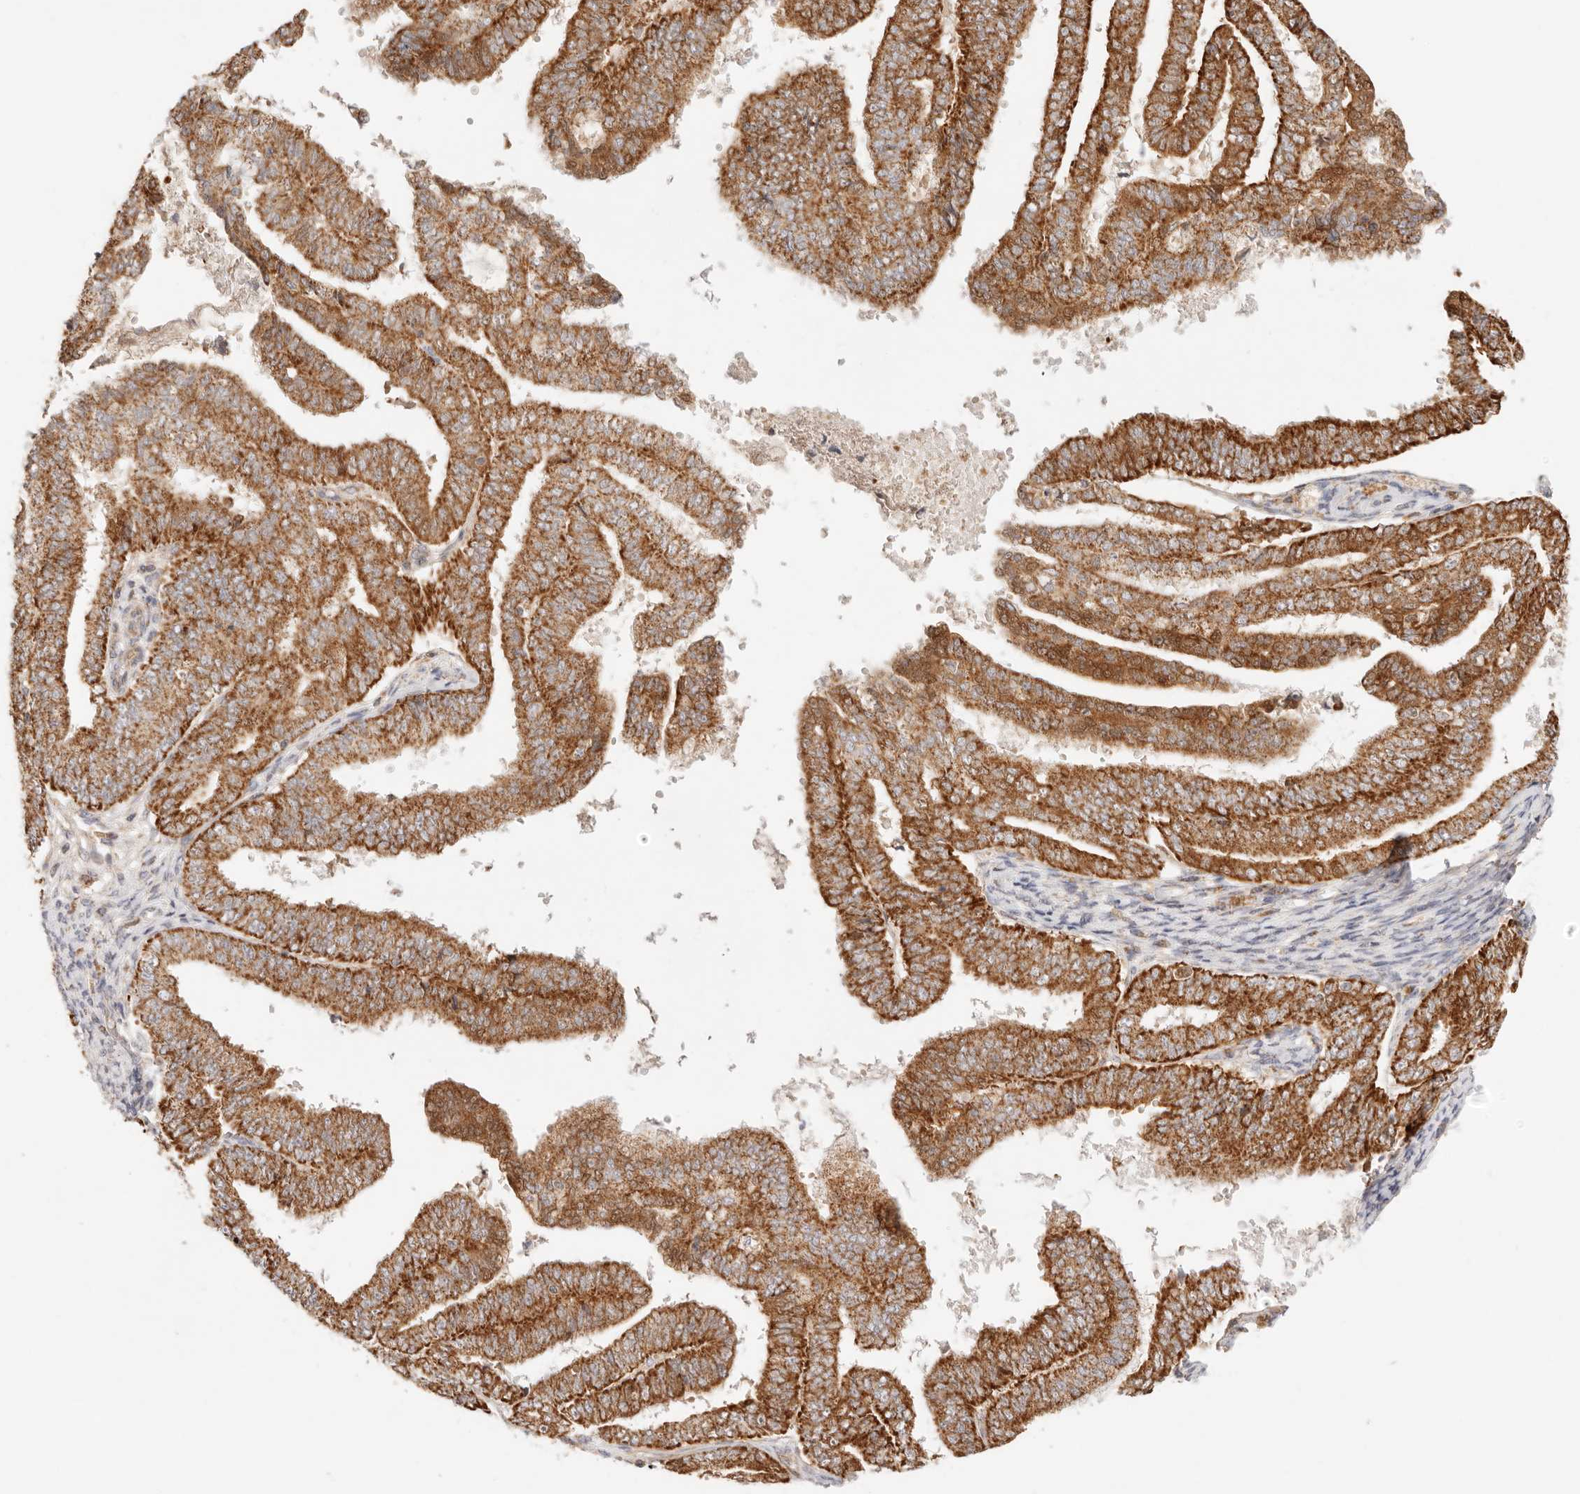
{"staining": {"intensity": "strong", "quantity": ">75%", "location": "cytoplasmic/membranous"}, "tissue": "endometrial cancer", "cell_type": "Tumor cells", "image_type": "cancer", "snomed": [{"axis": "morphology", "description": "Adenocarcinoma, NOS"}, {"axis": "topography", "description": "Endometrium"}], "caption": "Endometrial cancer (adenocarcinoma) stained for a protein (brown) displays strong cytoplasmic/membranous positive staining in about >75% of tumor cells.", "gene": "COA6", "patient": {"sex": "female", "age": 63}}